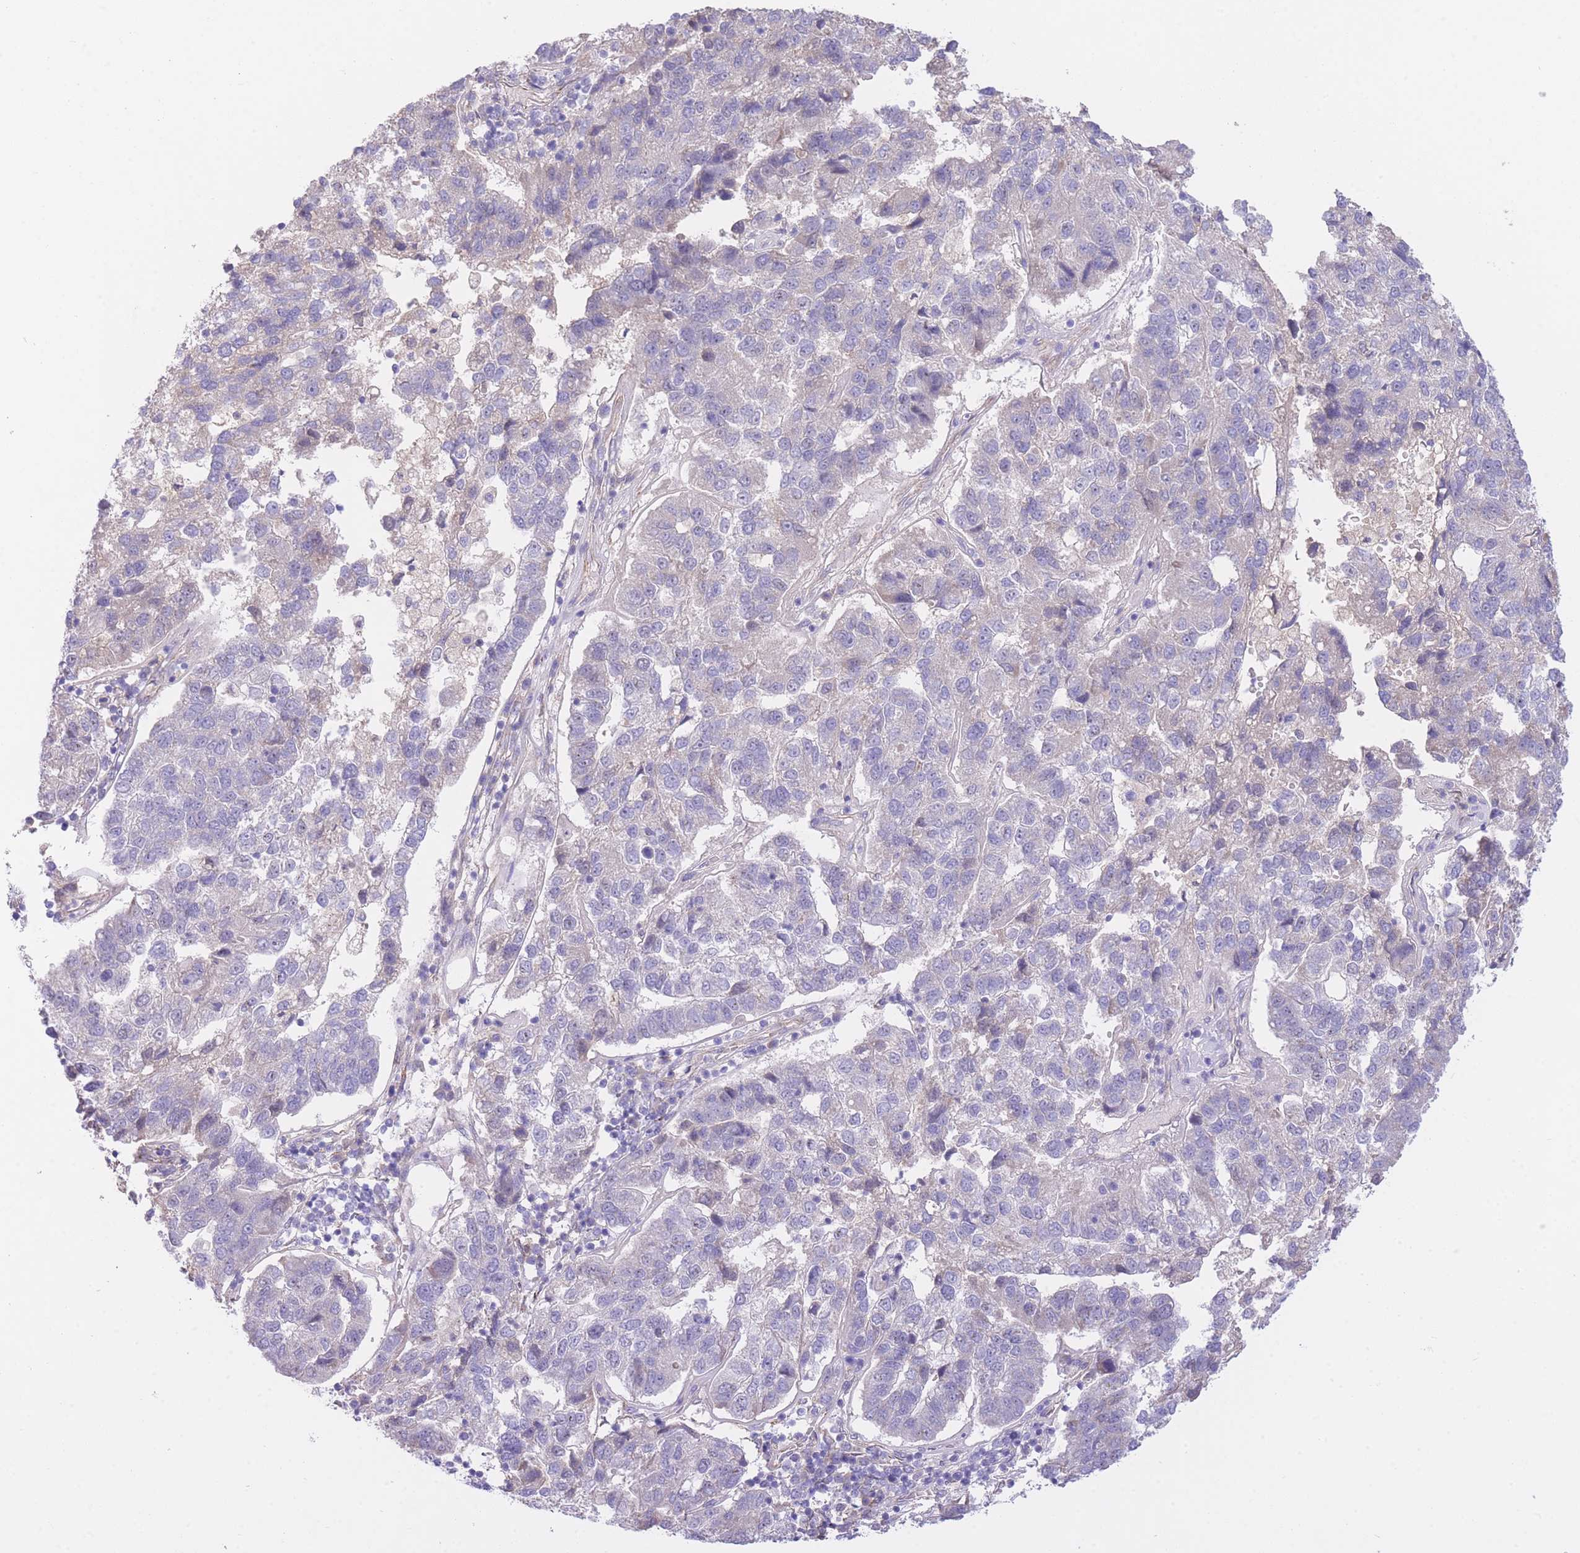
{"staining": {"intensity": "negative", "quantity": "none", "location": "none"}, "tissue": "pancreatic cancer", "cell_type": "Tumor cells", "image_type": "cancer", "snomed": [{"axis": "morphology", "description": "Adenocarcinoma, NOS"}, {"axis": "topography", "description": "Pancreas"}], "caption": "High magnification brightfield microscopy of pancreatic cancer stained with DAB (brown) and counterstained with hematoxylin (blue): tumor cells show no significant staining.", "gene": "PGM1", "patient": {"sex": "female", "age": 61}}